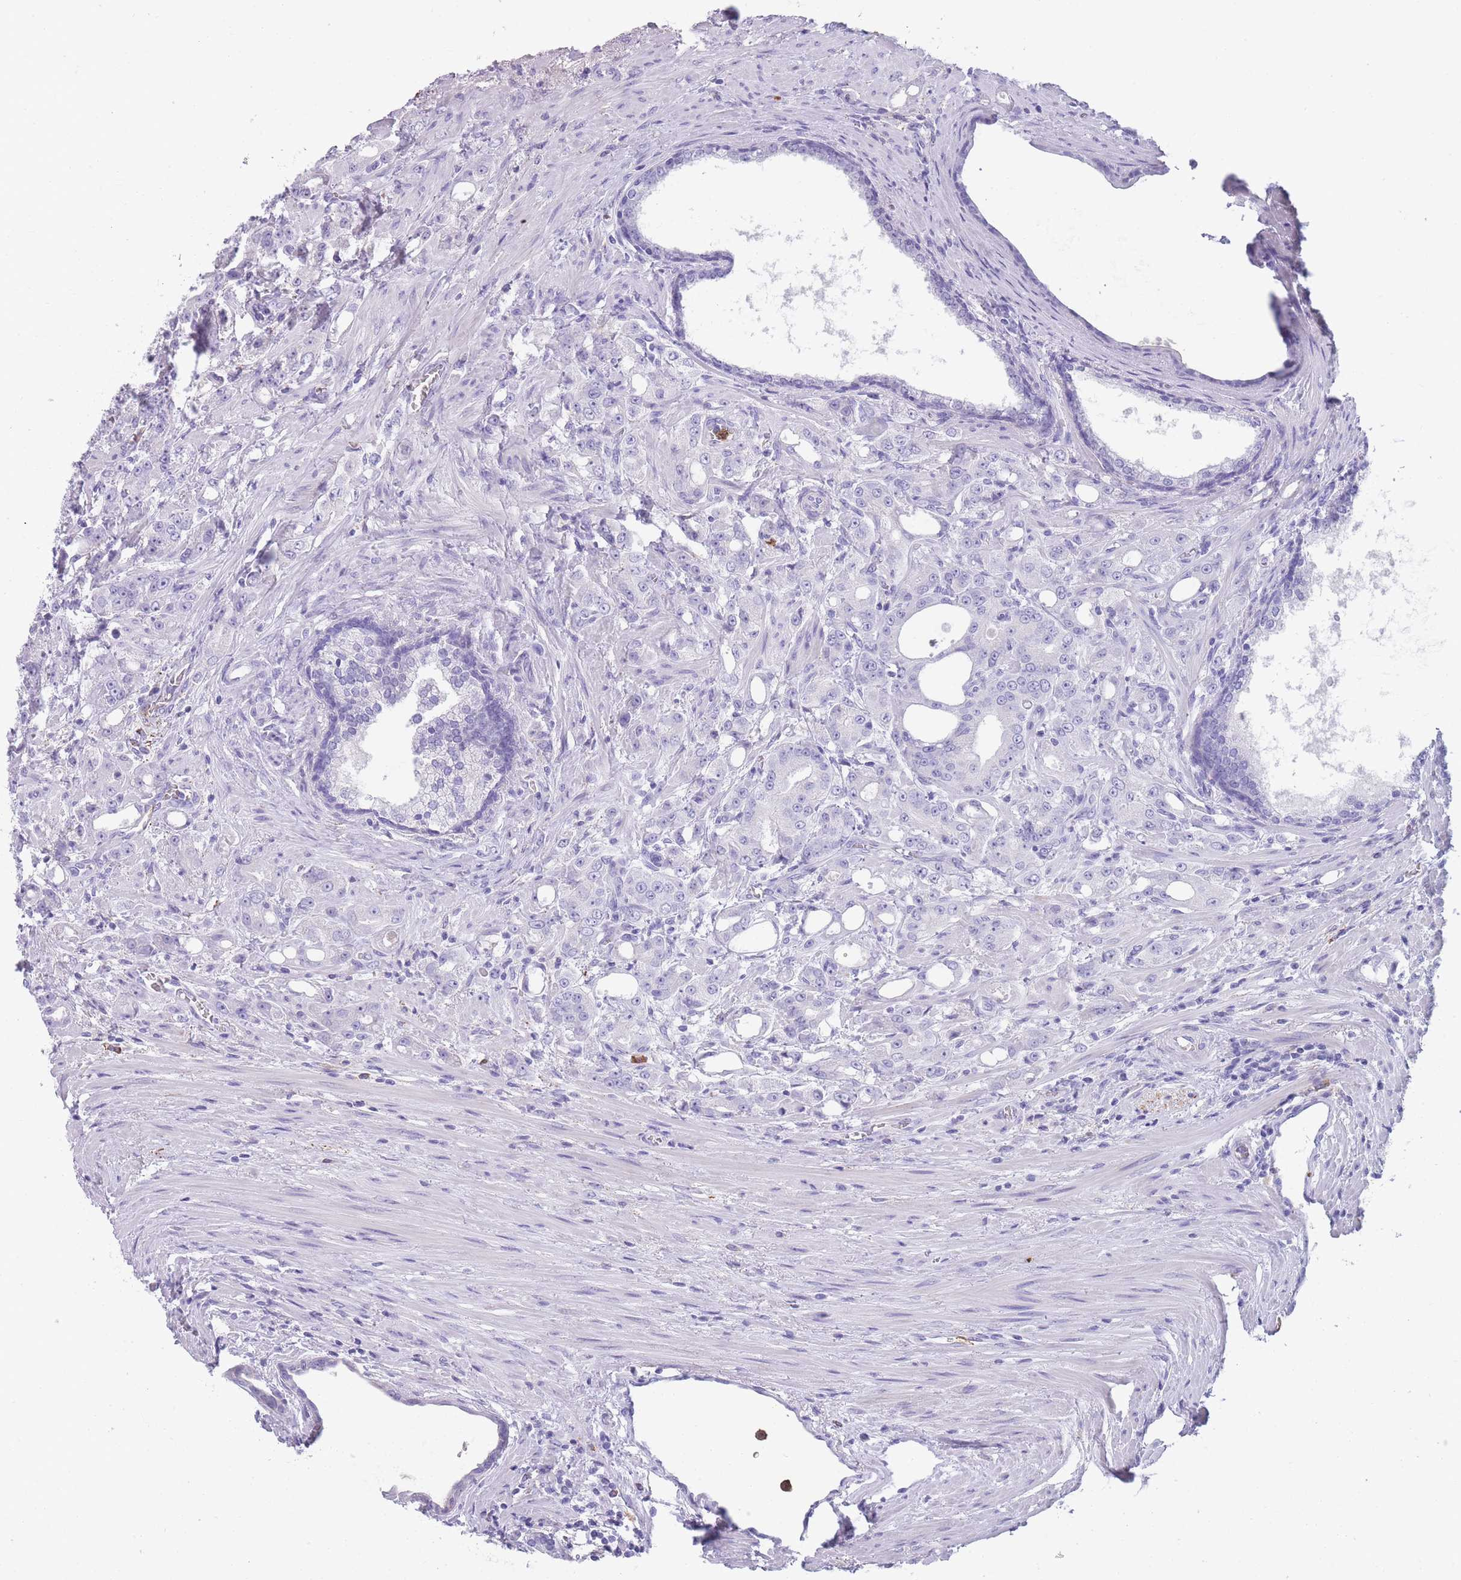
{"staining": {"intensity": "negative", "quantity": "none", "location": "none"}, "tissue": "prostate cancer", "cell_type": "Tumor cells", "image_type": "cancer", "snomed": [{"axis": "morphology", "description": "Adenocarcinoma, High grade"}, {"axis": "topography", "description": "Prostate"}], "caption": "DAB immunohistochemical staining of human prostate cancer (adenocarcinoma (high-grade)) displays no significant positivity in tumor cells. (Stains: DAB (3,3'-diaminobenzidine) IHC with hematoxylin counter stain, Microscopy: brightfield microscopy at high magnification).", "gene": "CR1L", "patient": {"sex": "male", "age": 69}}